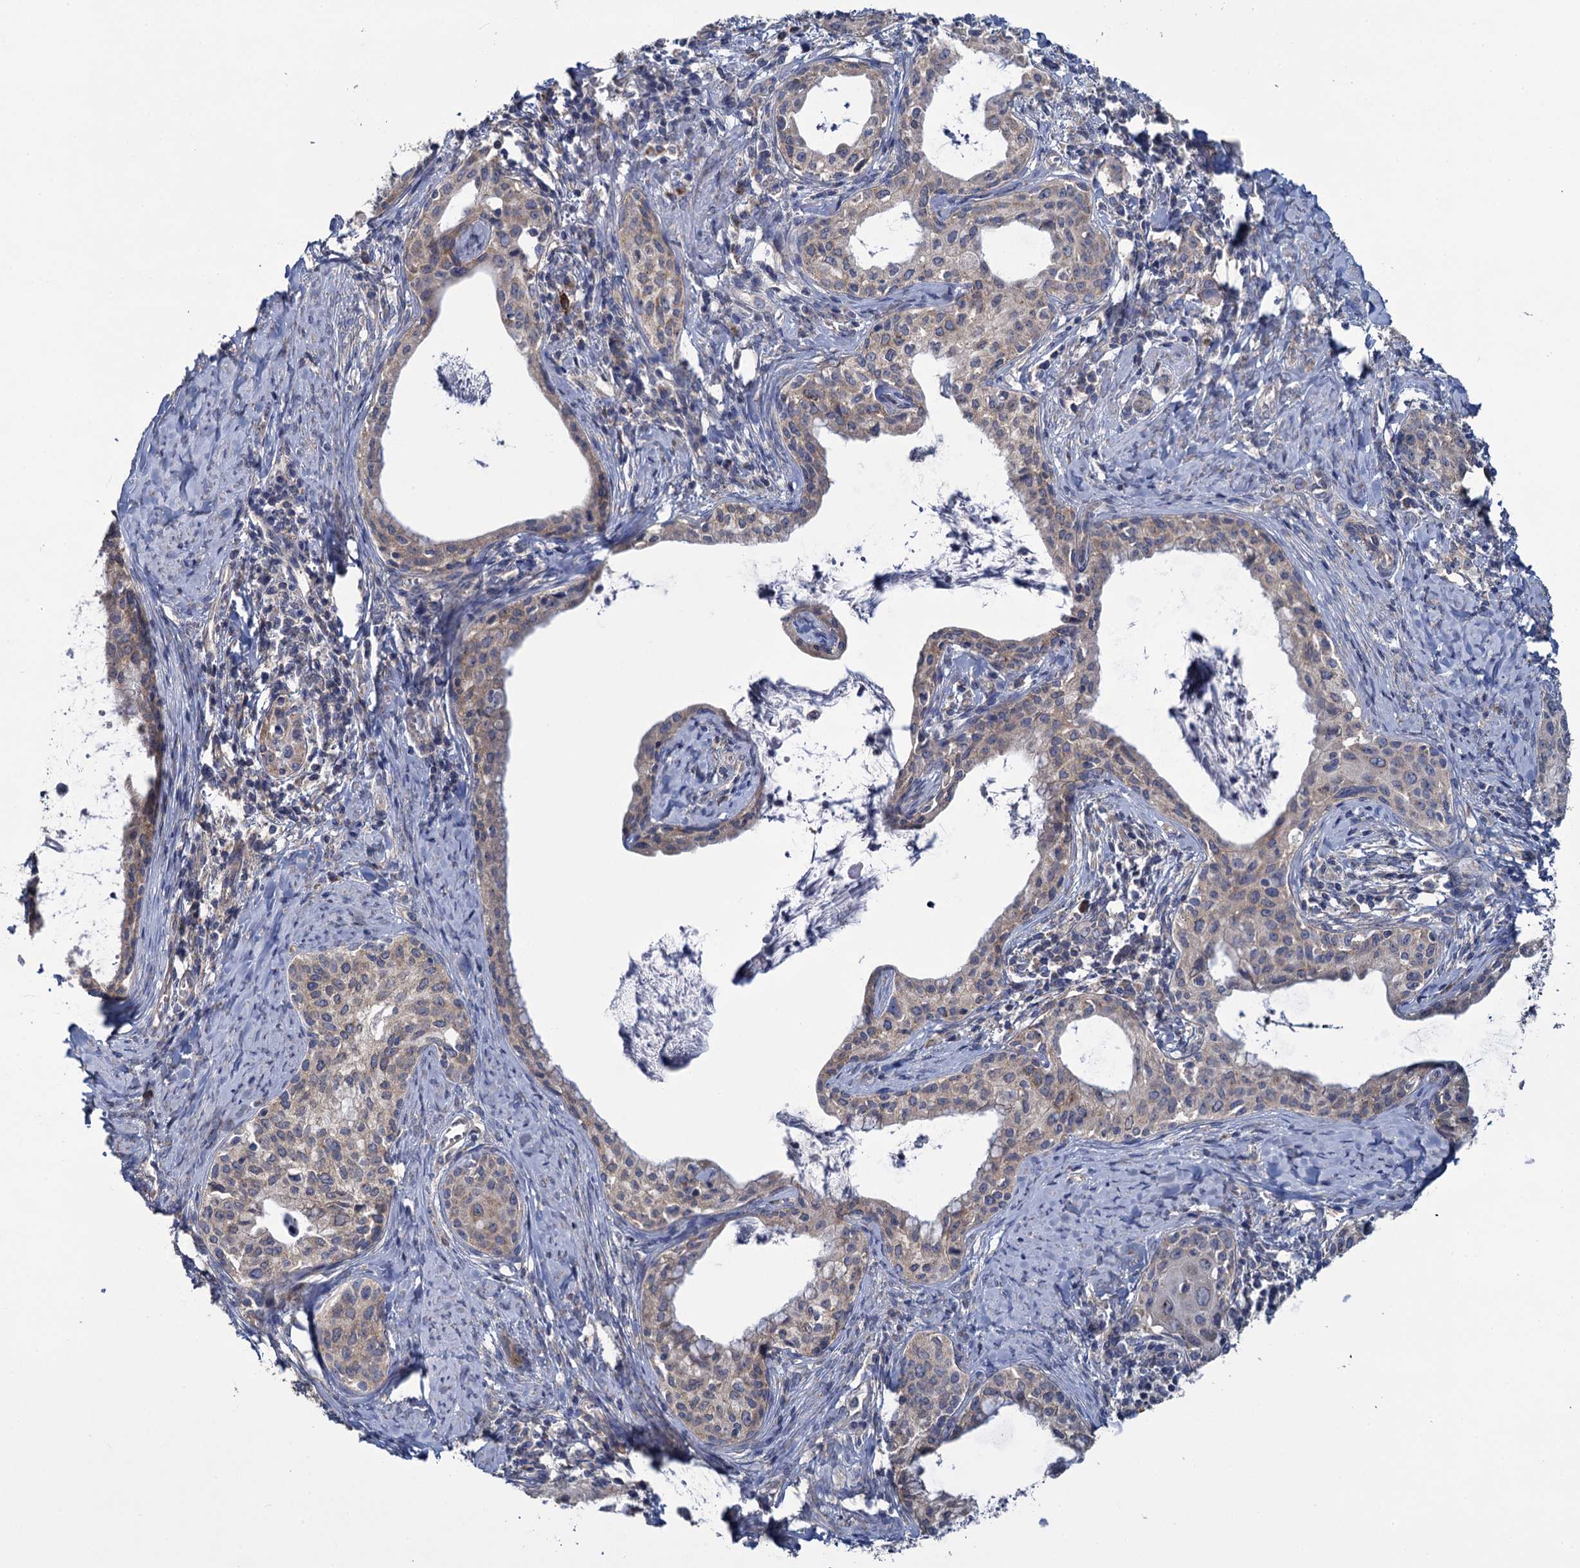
{"staining": {"intensity": "weak", "quantity": ">75%", "location": "cytoplasmic/membranous"}, "tissue": "cervical cancer", "cell_type": "Tumor cells", "image_type": "cancer", "snomed": [{"axis": "morphology", "description": "Squamous cell carcinoma, NOS"}, {"axis": "morphology", "description": "Adenocarcinoma, NOS"}, {"axis": "topography", "description": "Cervix"}], "caption": "Adenocarcinoma (cervical) stained for a protein (brown) reveals weak cytoplasmic/membranous positive positivity in approximately >75% of tumor cells.", "gene": "GSTM2", "patient": {"sex": "female", "age": 52}}